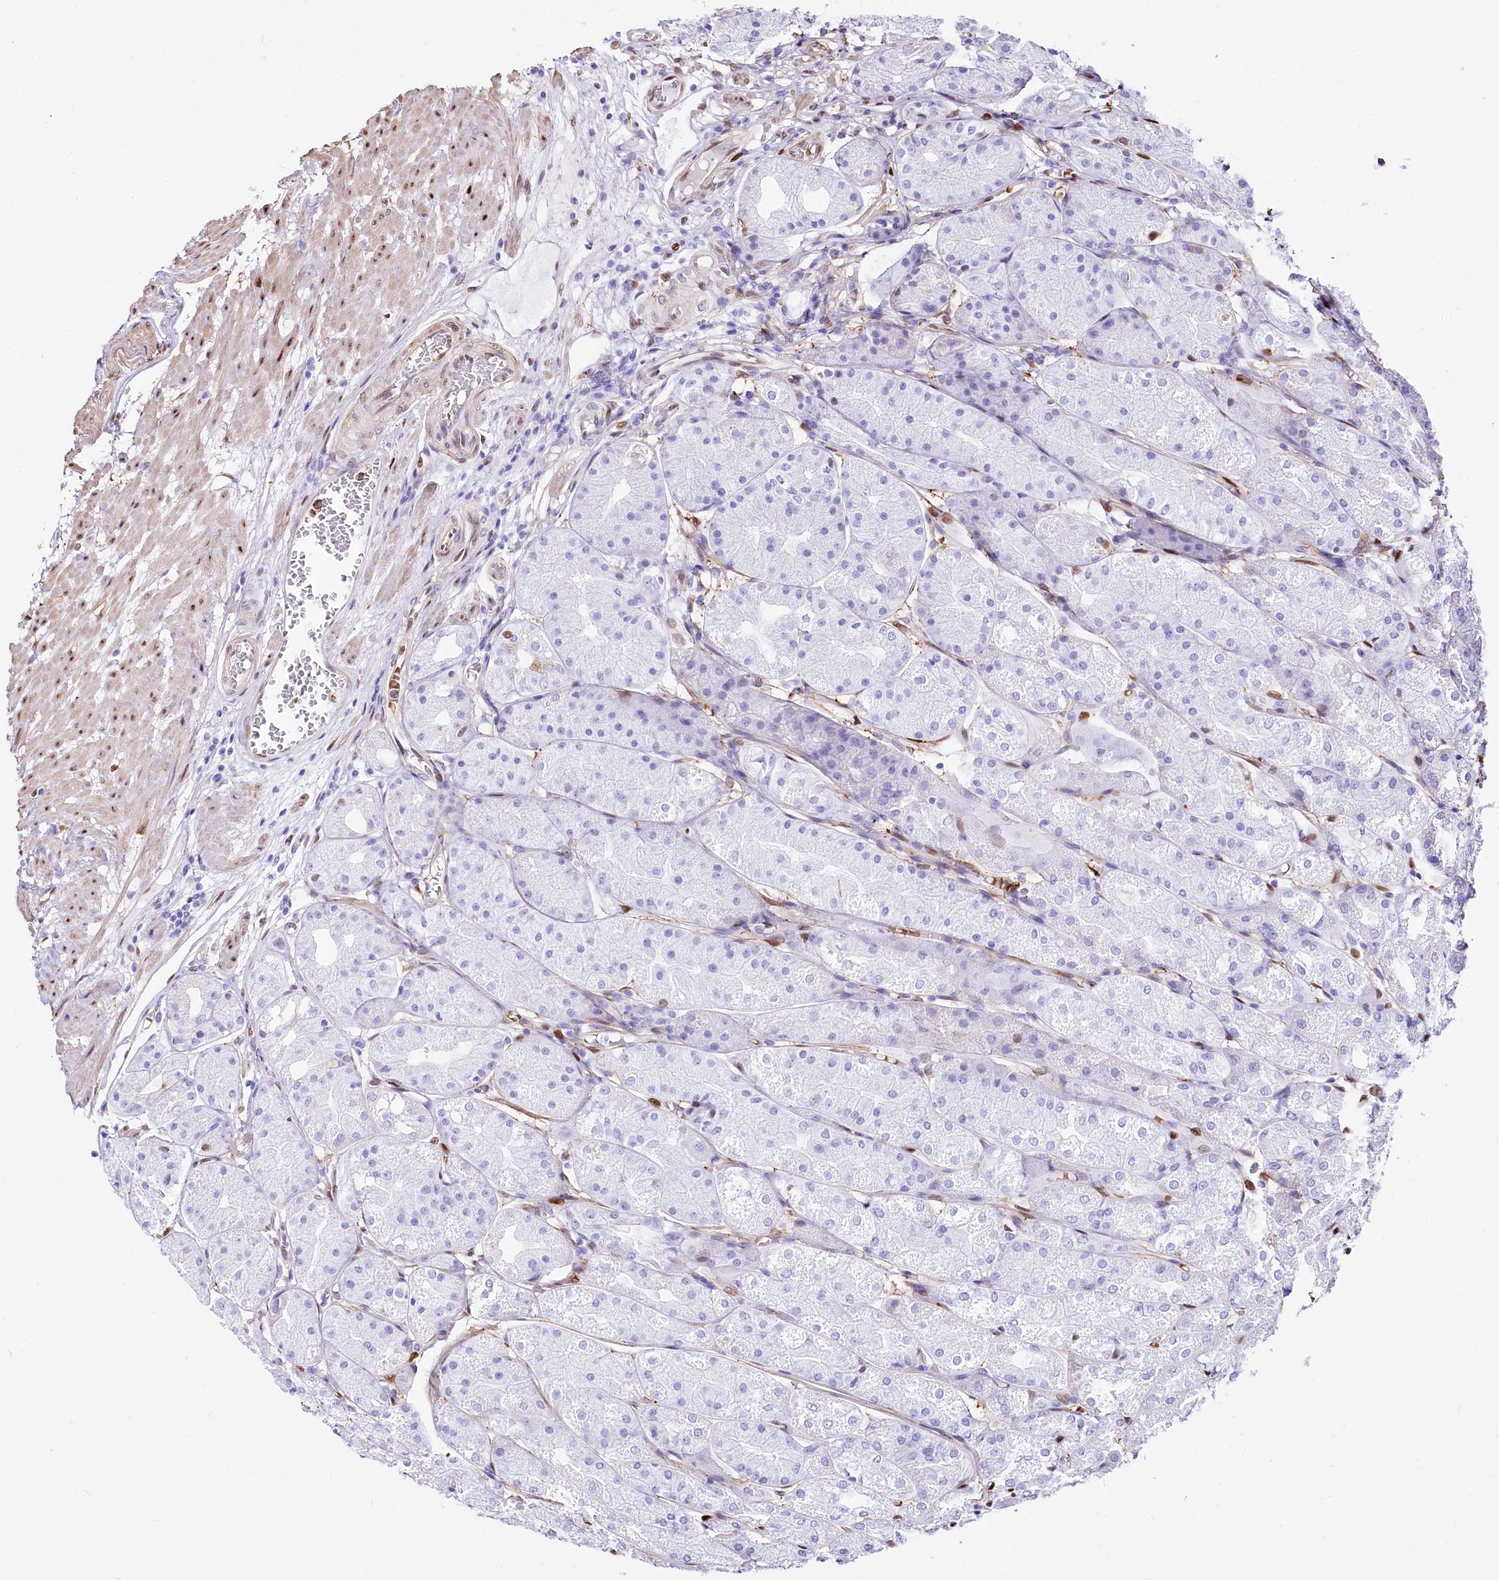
{"staining": {"intensity": "negative", "quantity": "none", "location": "none"}, "tissue": "stomach", "cell_type": "Glandular cells", "image_type": "normal", "snomed": [{"axis": "morphology", "description": "Normal tissue, NOS"}, {"axis": "topography", "description": "Stomach, upper"}], "caption": "Image shows no significant protein positivity in glandular cells of unremarkable stomach.", "gene": "PTMS", "patient": {"sex": "male", "age": 72}}